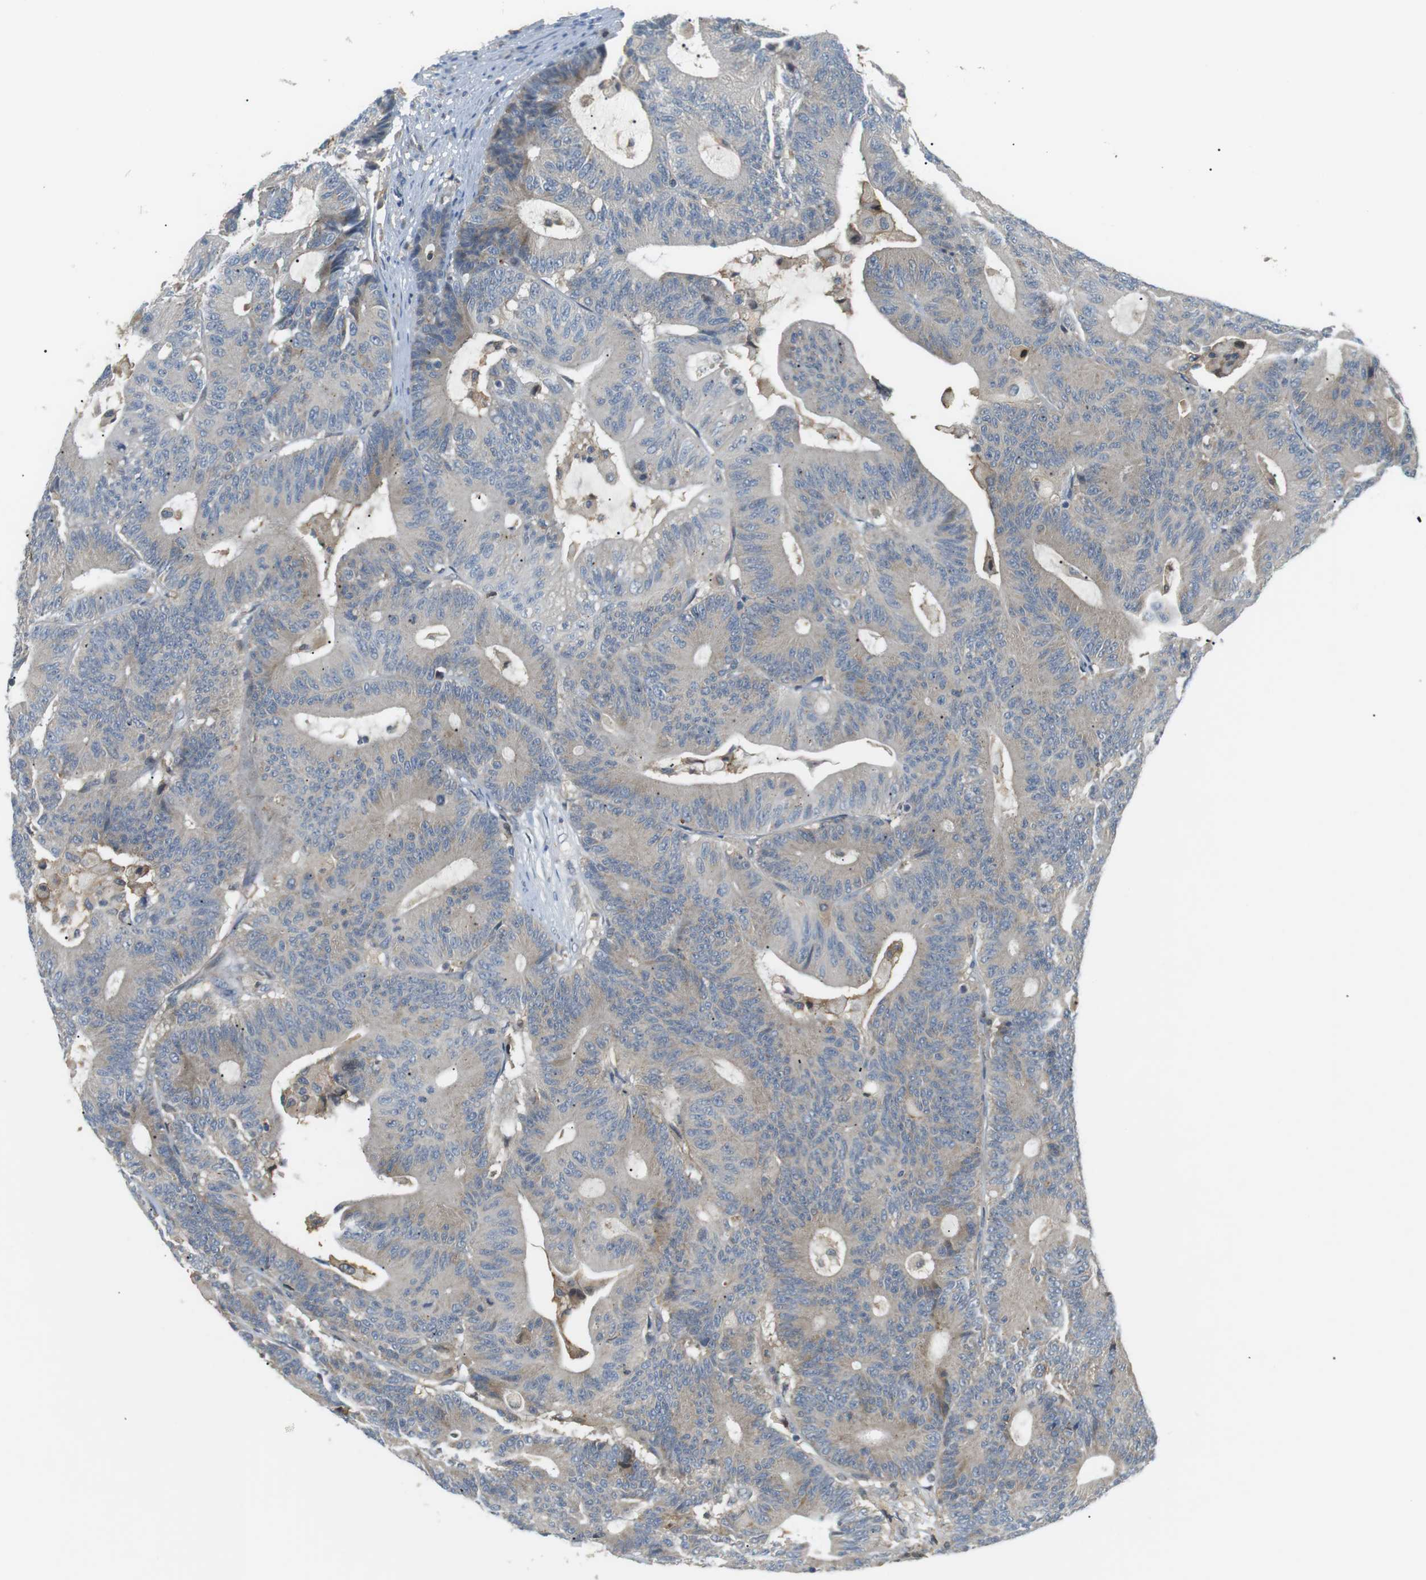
{"staining": {"intensity": "weak", "quantity": "<25%", "location": "cytoplasmic/membranous"}, "tissue": "colorectal cancer", "cell_type": "Tumor cells", "image_type": "cancer", "snomed": [{"axis": "morphology", "description": "Adenocarcinoma, NOS"}, {"axis": "topography", "description": "Colon"}], "caption": "Immunohistochemistry image of colorectal cancer (adenocarcinoma) stained for a protein (brown), which shows no staining in tumor cells.", "gene": "P2RY1", "patient": {"sex": "female", "age": 84}}